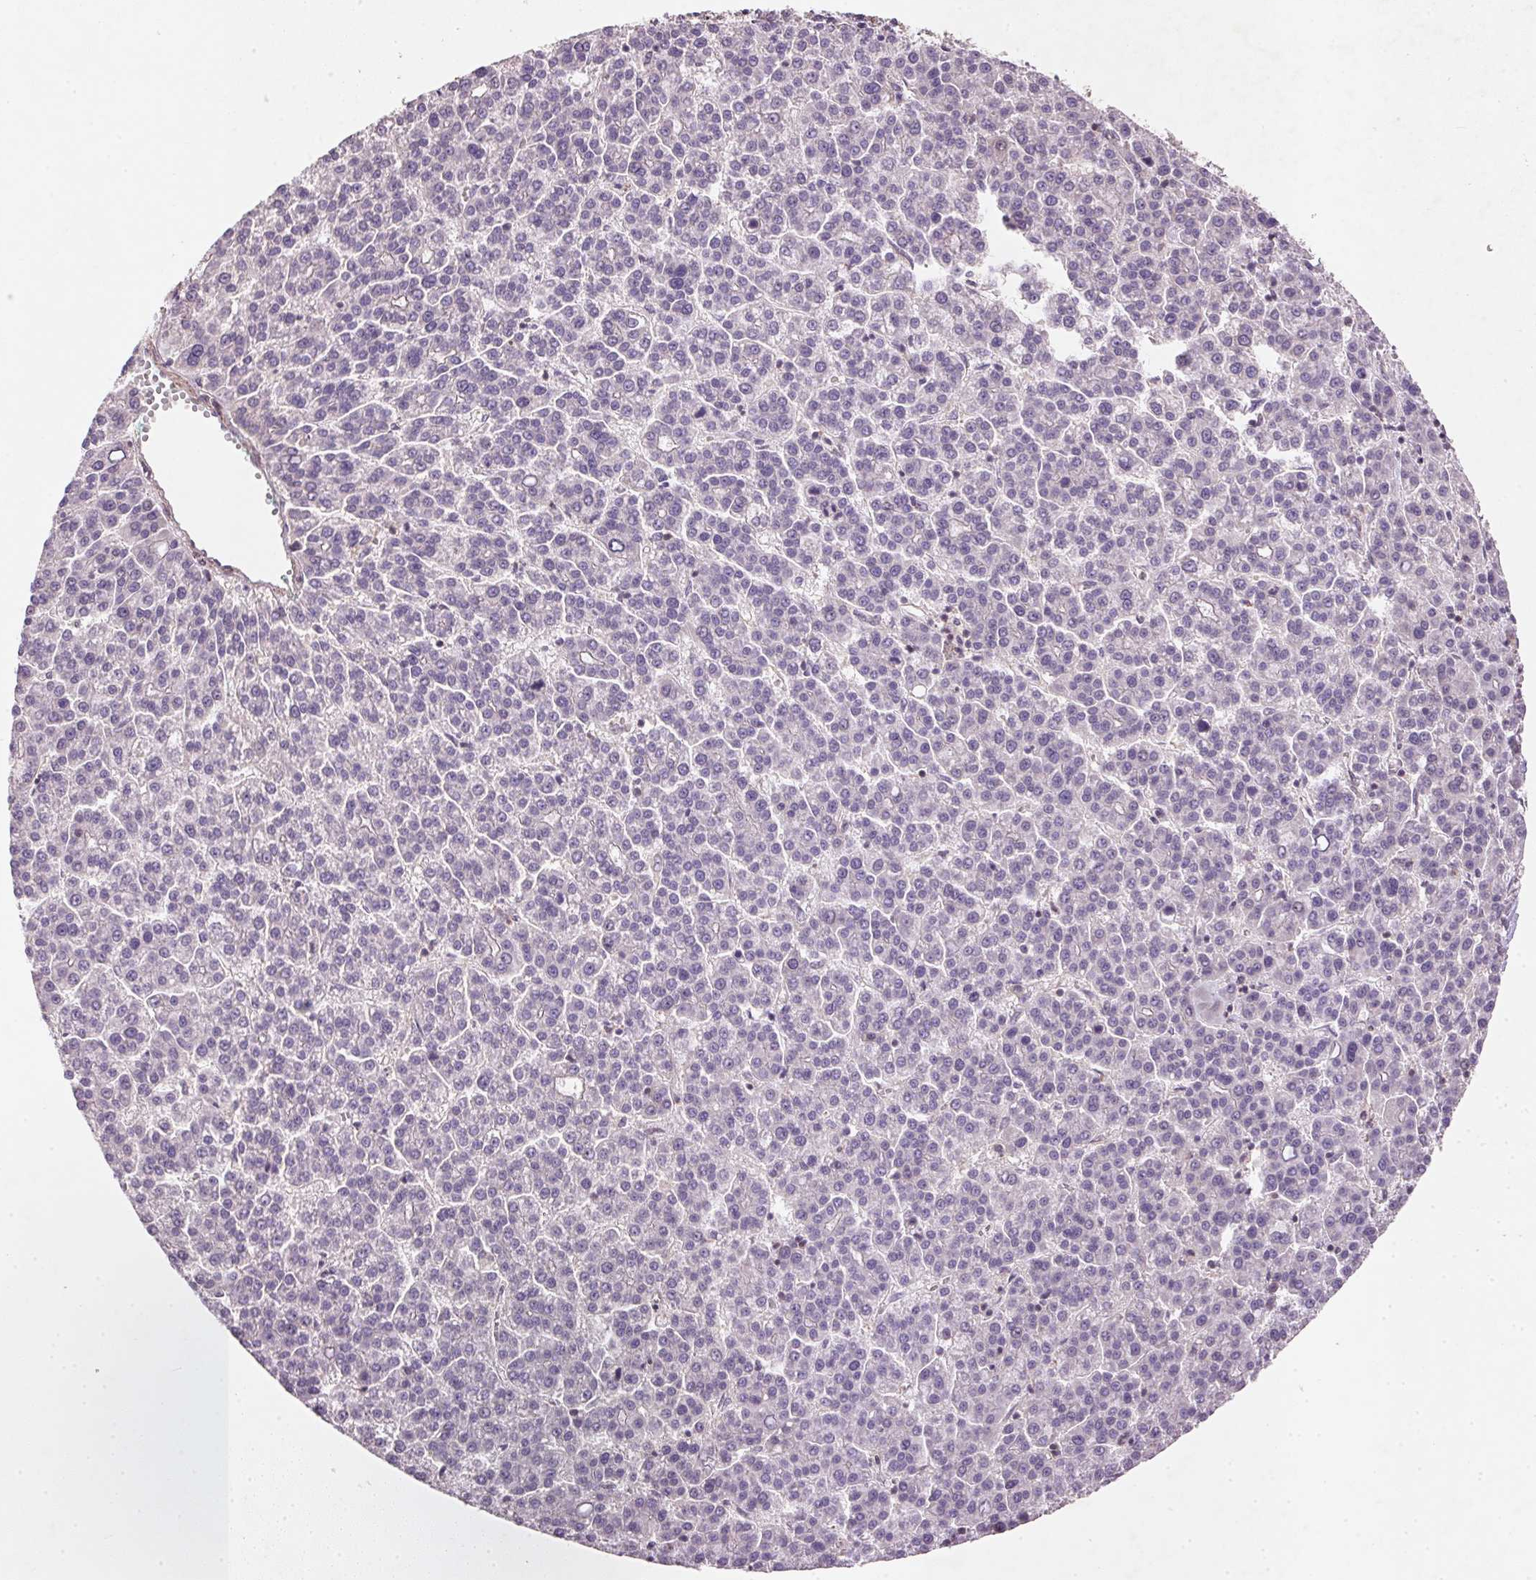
{"staining": {"intensity": "negative", "quantity": "none", "location": "none"}, "tissue": "liver cancer", "cell_type": "Tumor cells", "image_type": "cancer", "snomed": [{"axis": "morphology", "description": "Carcinoma, Hepatocellular, NOS"}, {"axis": "topography", "description": "Liver"}], "caption": "A photomicrograph of liver cancer (hepatocellular carcinoma) stained for a protein exhibits no brown staining in tumor cells.", "gene": "KCNK15", "patient": {"sex": "female", "age": 58}}